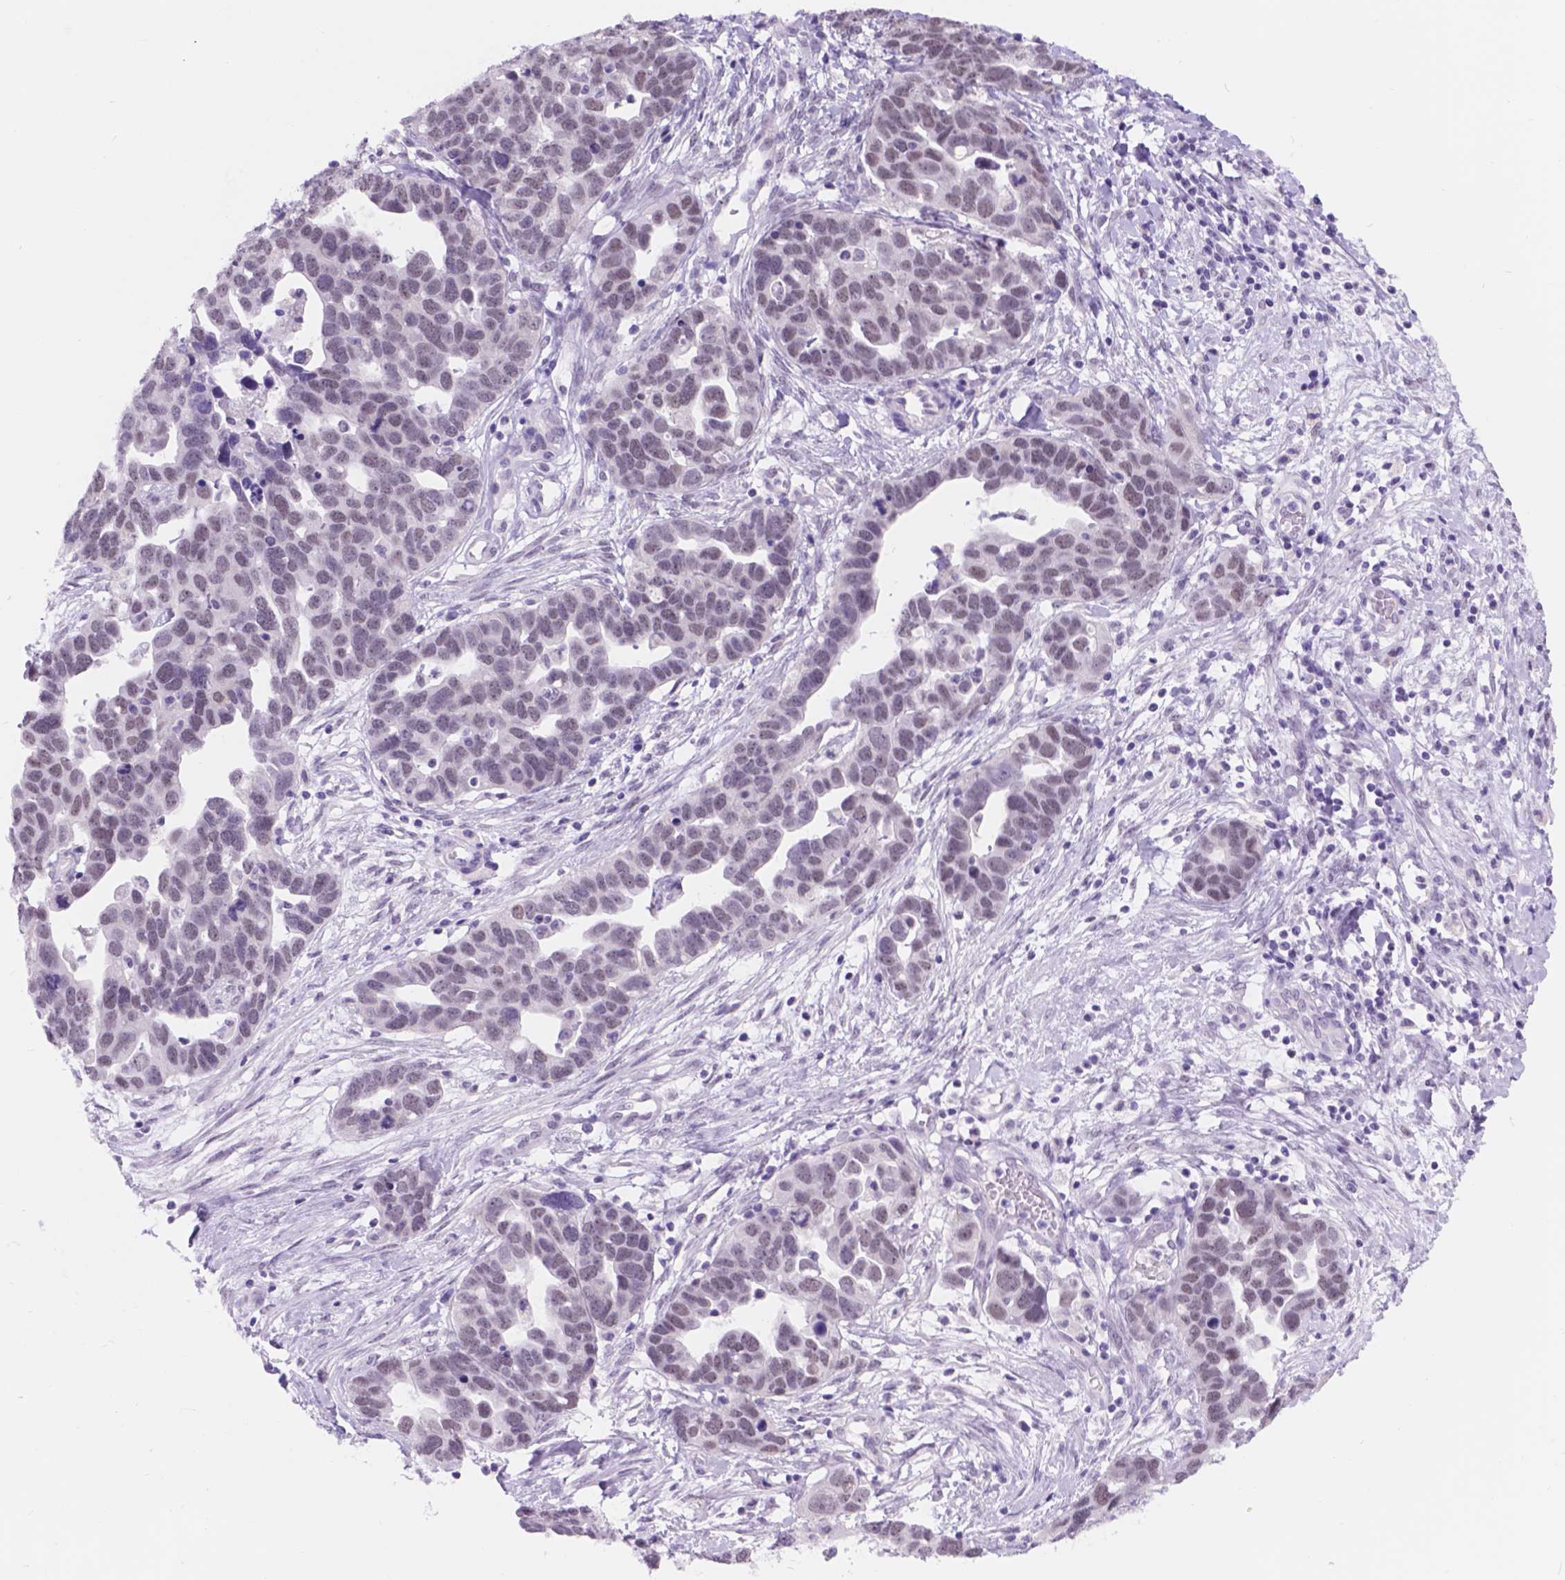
{"staining": {"intensity": "weak", "quantity": "25%-75%", "location": "nuclear"}, "tissue": "ovarian cancer", "cell_type": "Tumor cells", "image_type": "cancer", "snomed": [{"axis": "morphology", "description": "Cystadenocarcinoma, serous, NOS"}, {"axis": "topography", "description": "Ovary"}], "caption": "Ovarian cancer stained for a protein (brown) shows weak nuclear positive staining in about 25%-75% of tumor cells.", "gene": "DCC", "patient": {"sex": "female", "age": 54}}